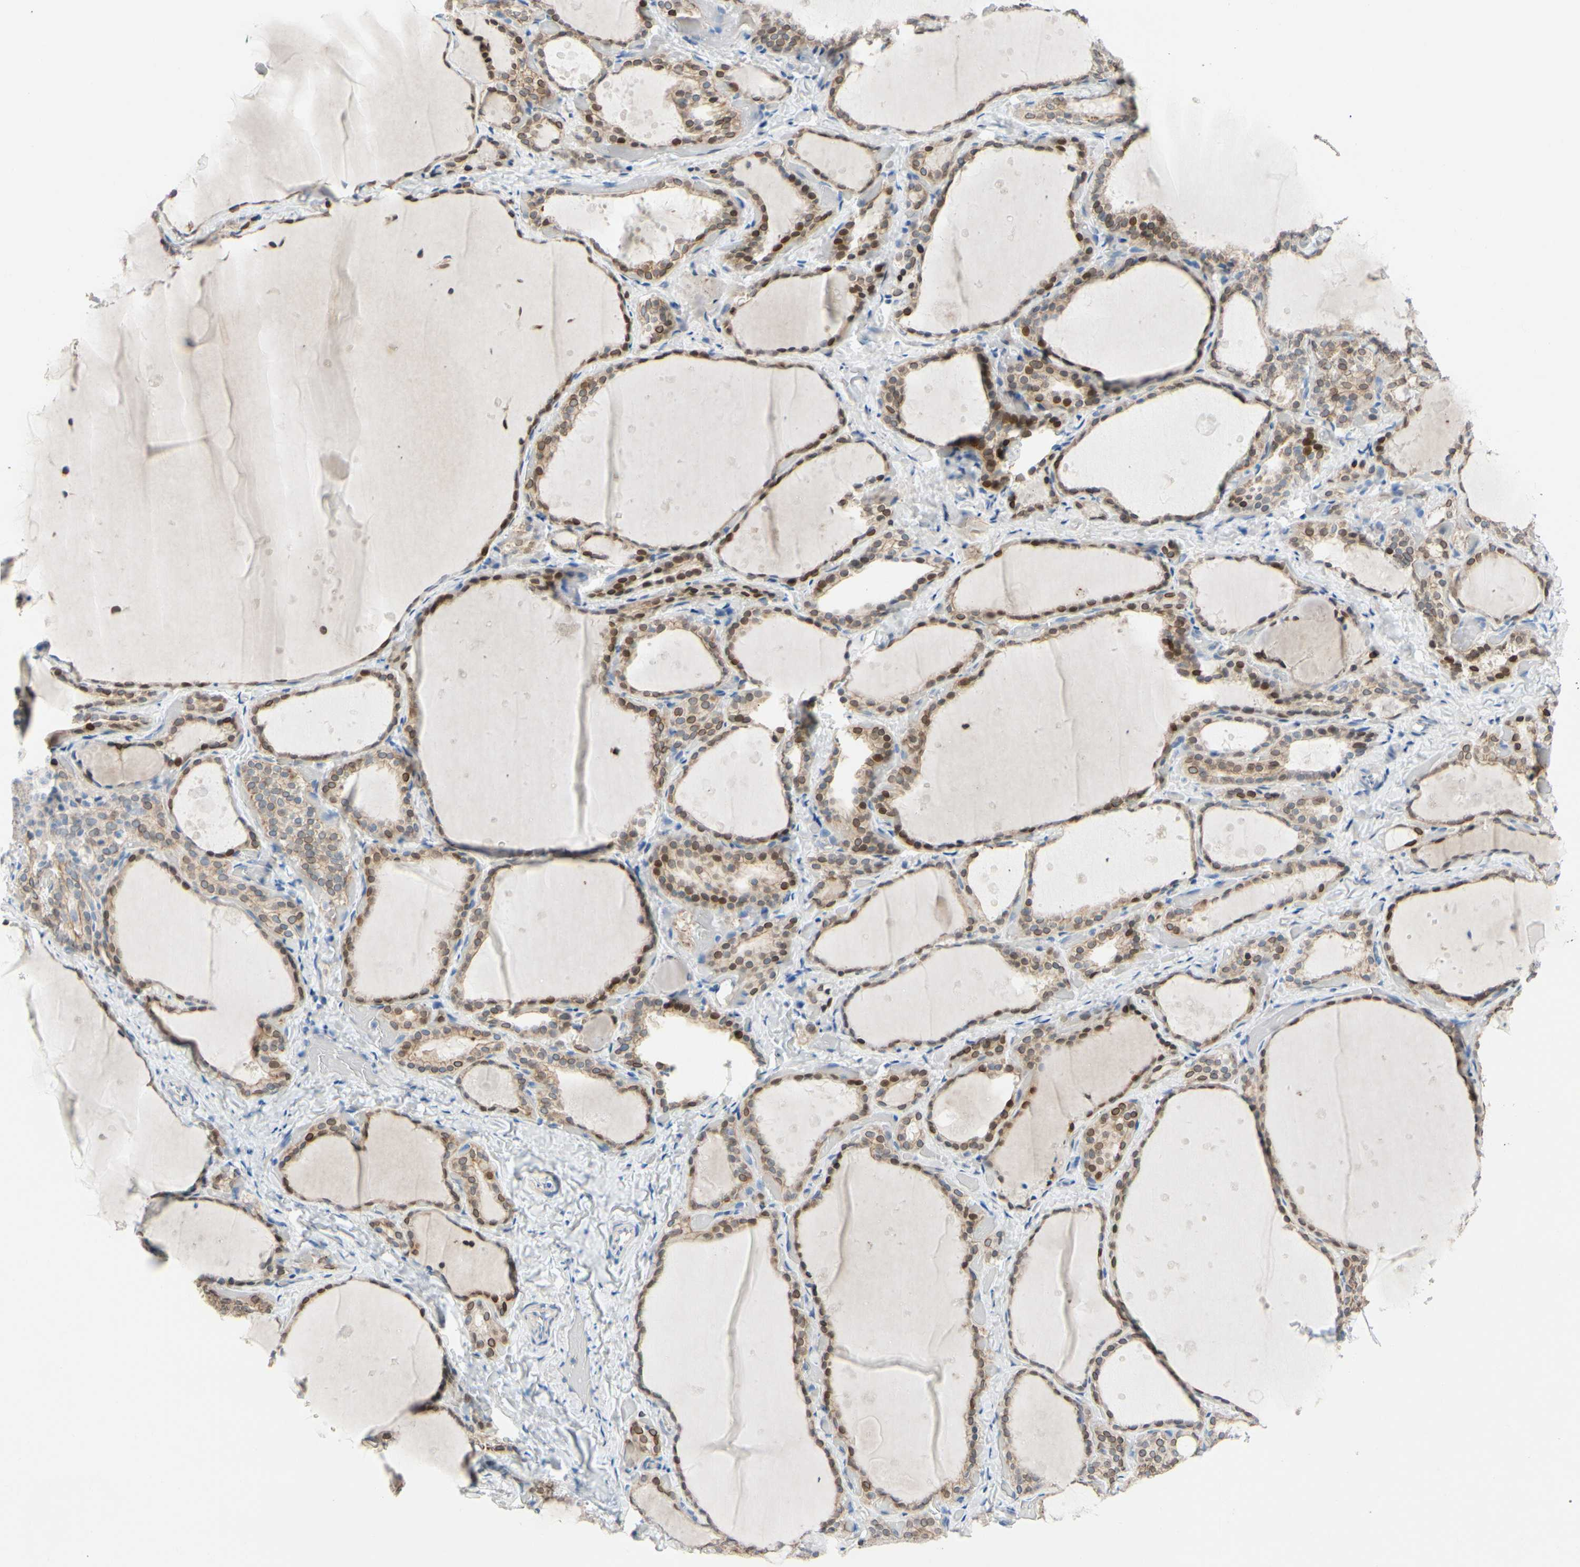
{"staining": {"intensity": "moderate", "quantity": ">75%", "location": "cytoplasmic/membranous,nuclear"}, "tissue": "thyroid gland", "cell_type": "Glandular cells", "image_type": "normal", "snomed": [{"axis": "morphology", "description": "Normal tissue, NOS"}, {"axis": "topography", "description": "Thyroid gland"}], "caption": "Thyroid gland was stained to show a protein in brown. There is medium levels of moderate cytoplasmic/membranous,nuclear staining in approximately >75% of glandular cells. Immunohistochemistry (ihc) stains the protein of interest in brown and the nuclei are stained blue.", "gene": "ZNF132", "patient": {"sex": "female", "age": 44}}